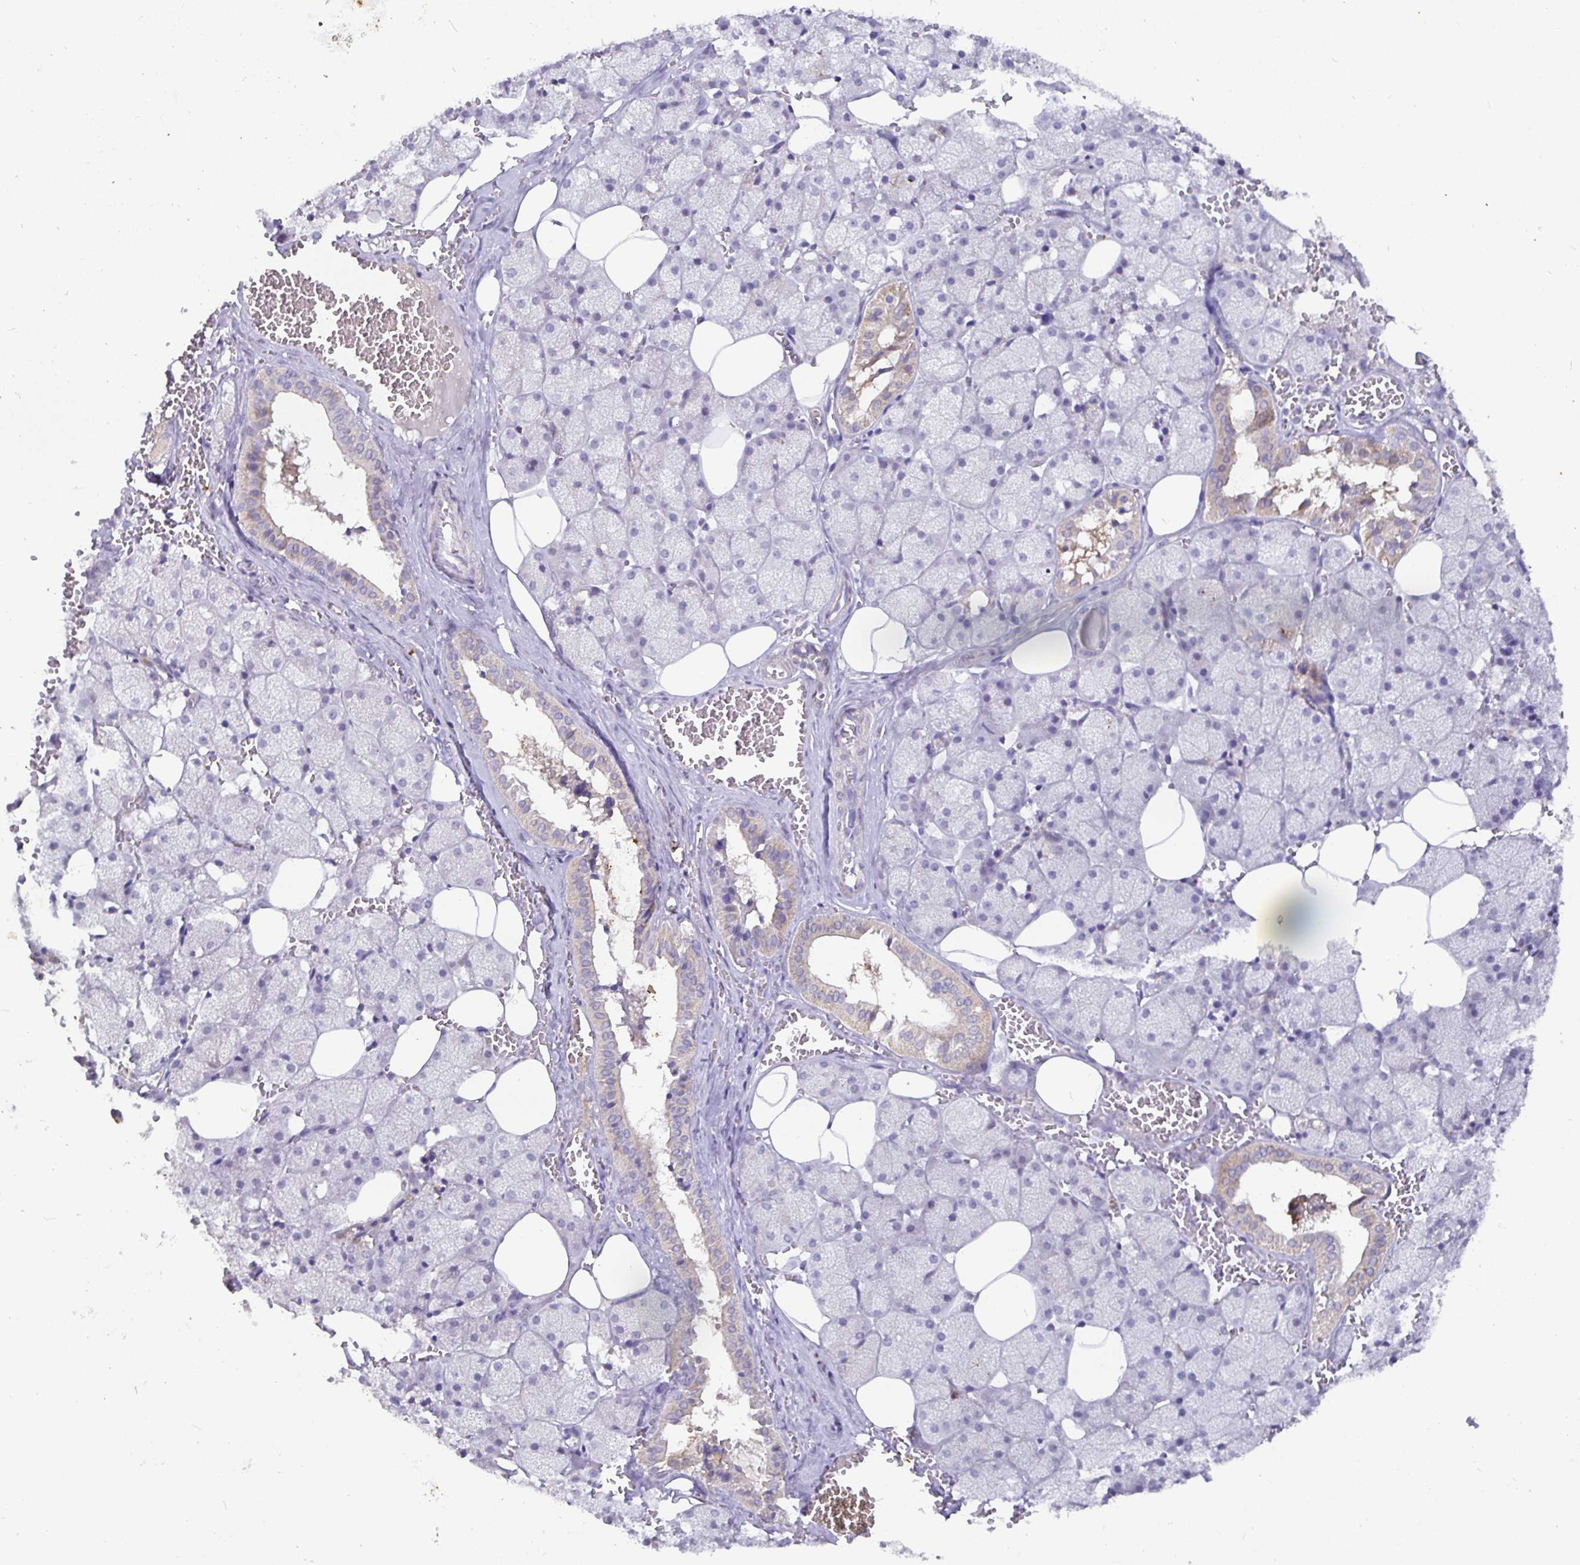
{"staining": {"intensity": "moderate", "quantity": "<25%", "location": "cytoplasmic/membranous"}, "tissue": "salivary gland", "cell_type": "Glandular cells", "image_type": "normal", "snomed": [{"axis": "morphology", "description": "Normal tissue, NOS"}, {"axis": "topography", "description": "Salivary gland"}, {"axis": "topography", "description": "Peripheral nerve tissue"}], "caption": "The histopathology image shows immunohistochemical staining of unremarkable salivary gland. There is moderate cytoplasmic/membranous staining is seen in about <25% of glandular cells. The staining was performed using DAB, with brown indicating positive protein expression. Nuclei are stained blue with hematoxylin.", "gene": "SHISA4", "patient": {"sex": "male", "age": 38}}